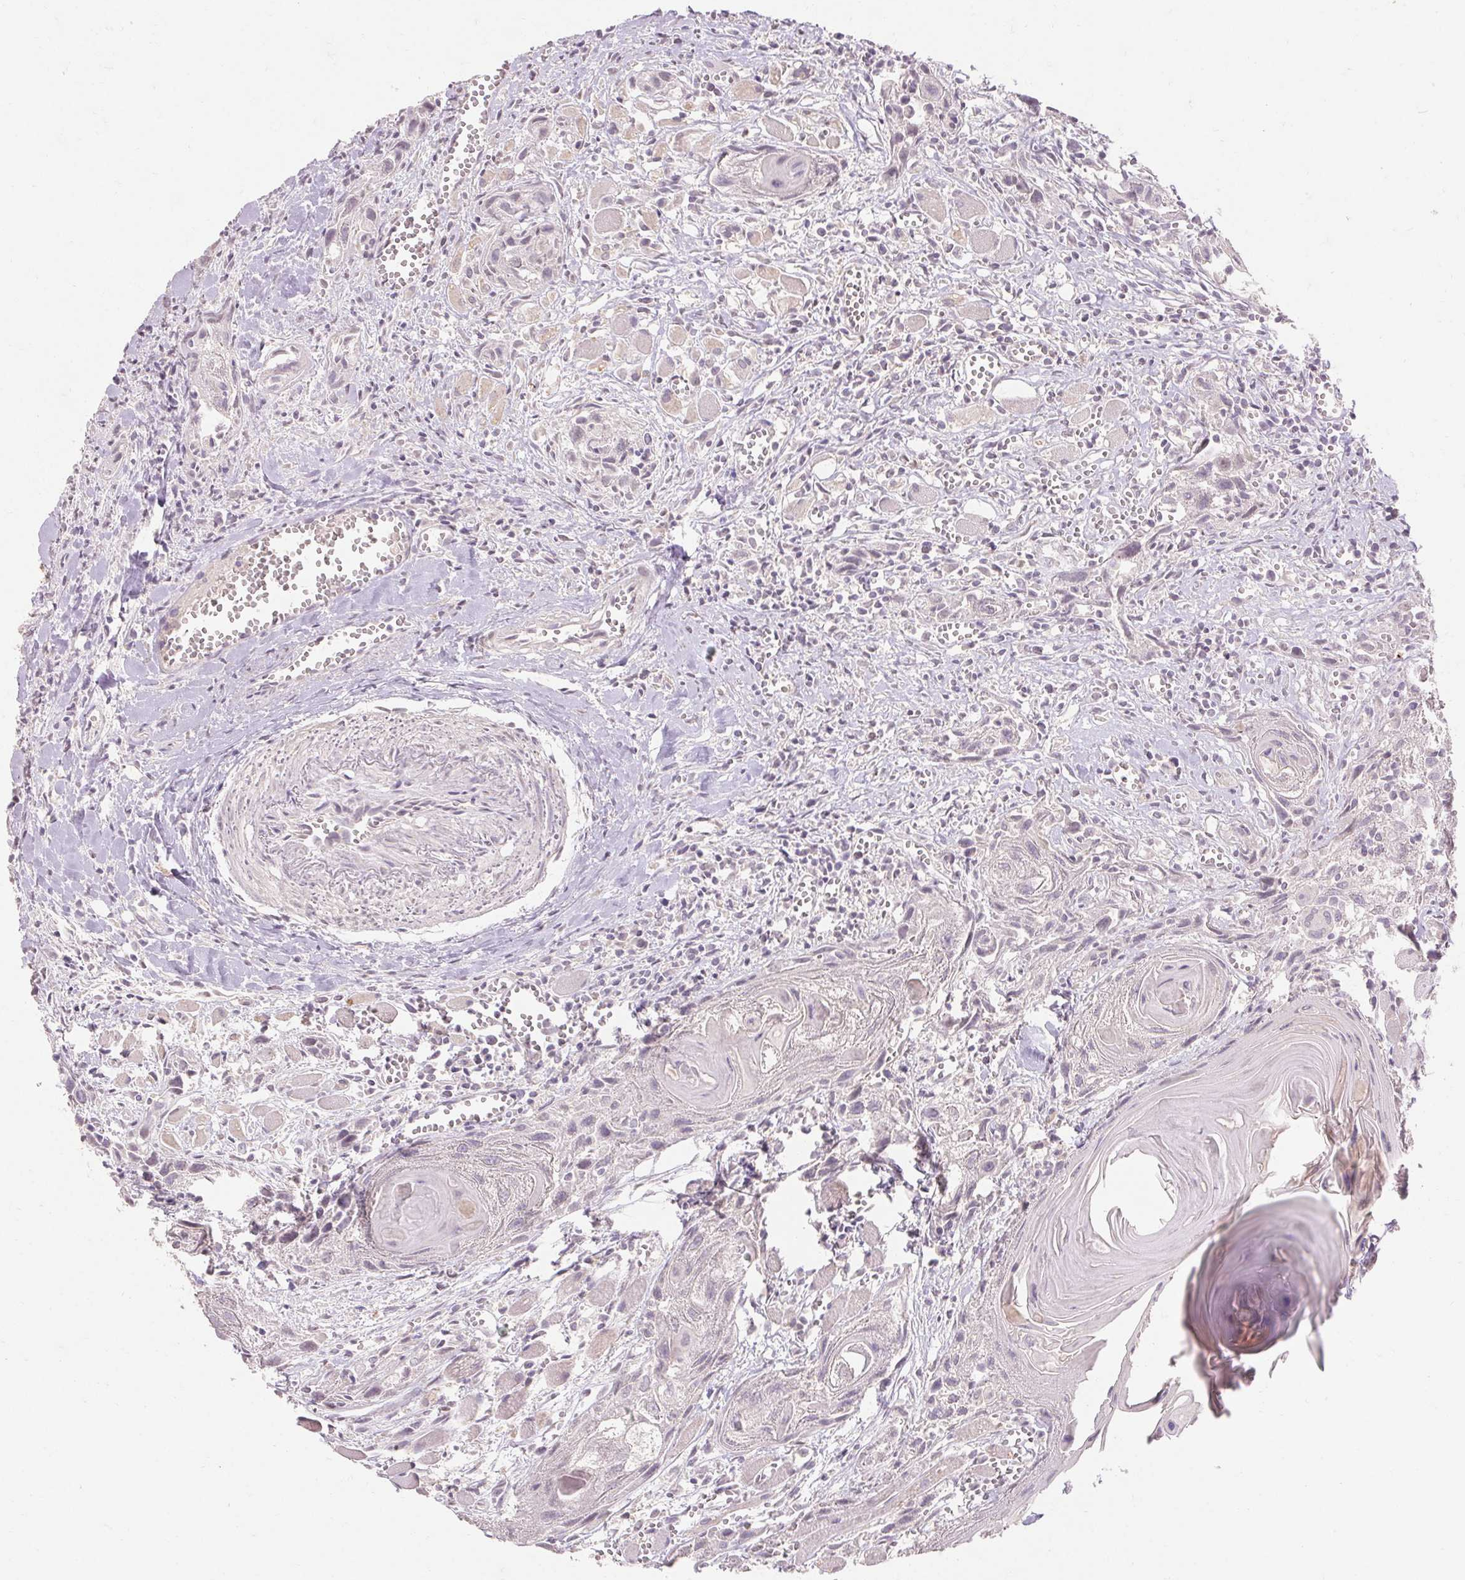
{"staining": {"intensity": "negative", "quantity": "none", "location": "none"}, "tissue": "head and neck cancer", "cell_type": "Tumor cells", "image_type": "cancer", "snomed": [{"axis": "morphology", "description": "Squamous cell carcinoma, NOS"}, {"axis": "topography", "description": "Head-Neck"}], "caption": "Immunohistochemistry image of neoplastic tissue: squamous cell carcinoma (head and neck) stained with DAB shows no significant protein staining in tumor cells.", "gene": "SKP2", "patient": {"sex": "female", "age": 80}}